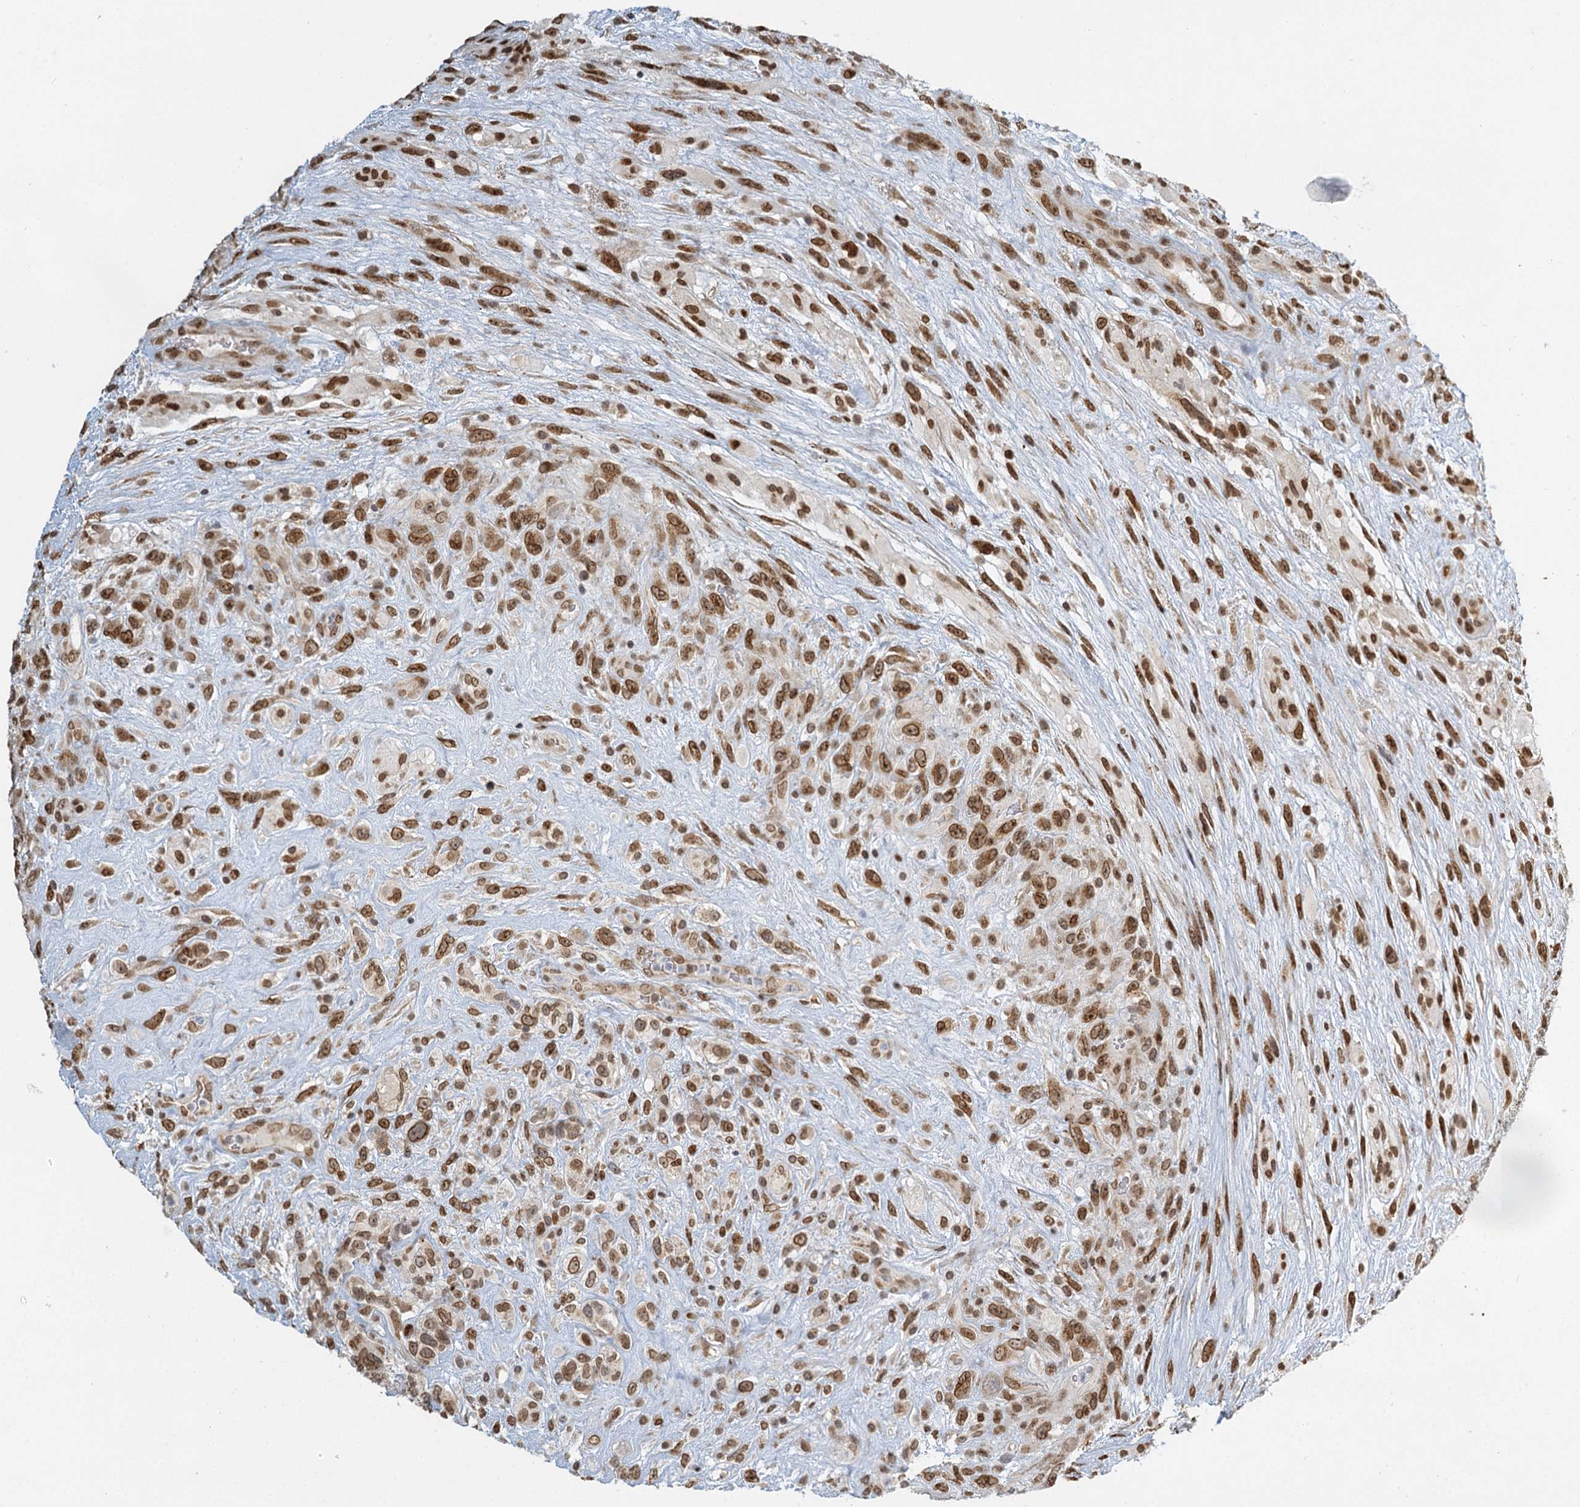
{"staining": {"intensity": "moderate", "quantity": ">75%", "location": "cytoplasmic/membranous,nuclear"}, "tissue": "glioma", "cell_type": "Tumor cells", "image_type": "cancer", "snomed": [{"axis": "morphology", "description": "Glioma, malignant, High grade"}, {"axis": "topography", "description": "Brain"}], "caption": "Moderate cytoplasmic/membranous and nuclear expression is present in approximately >75% of tumor cells in malignant high-grade glioma. (Stains: DAB (3,3'-diaminobenzidine) in brown, nuclei in blue, Microscopy: brightfield microscopy at high magnification).", "gene": "TREX1", "patient": {"sex": "male", "age": 61}}